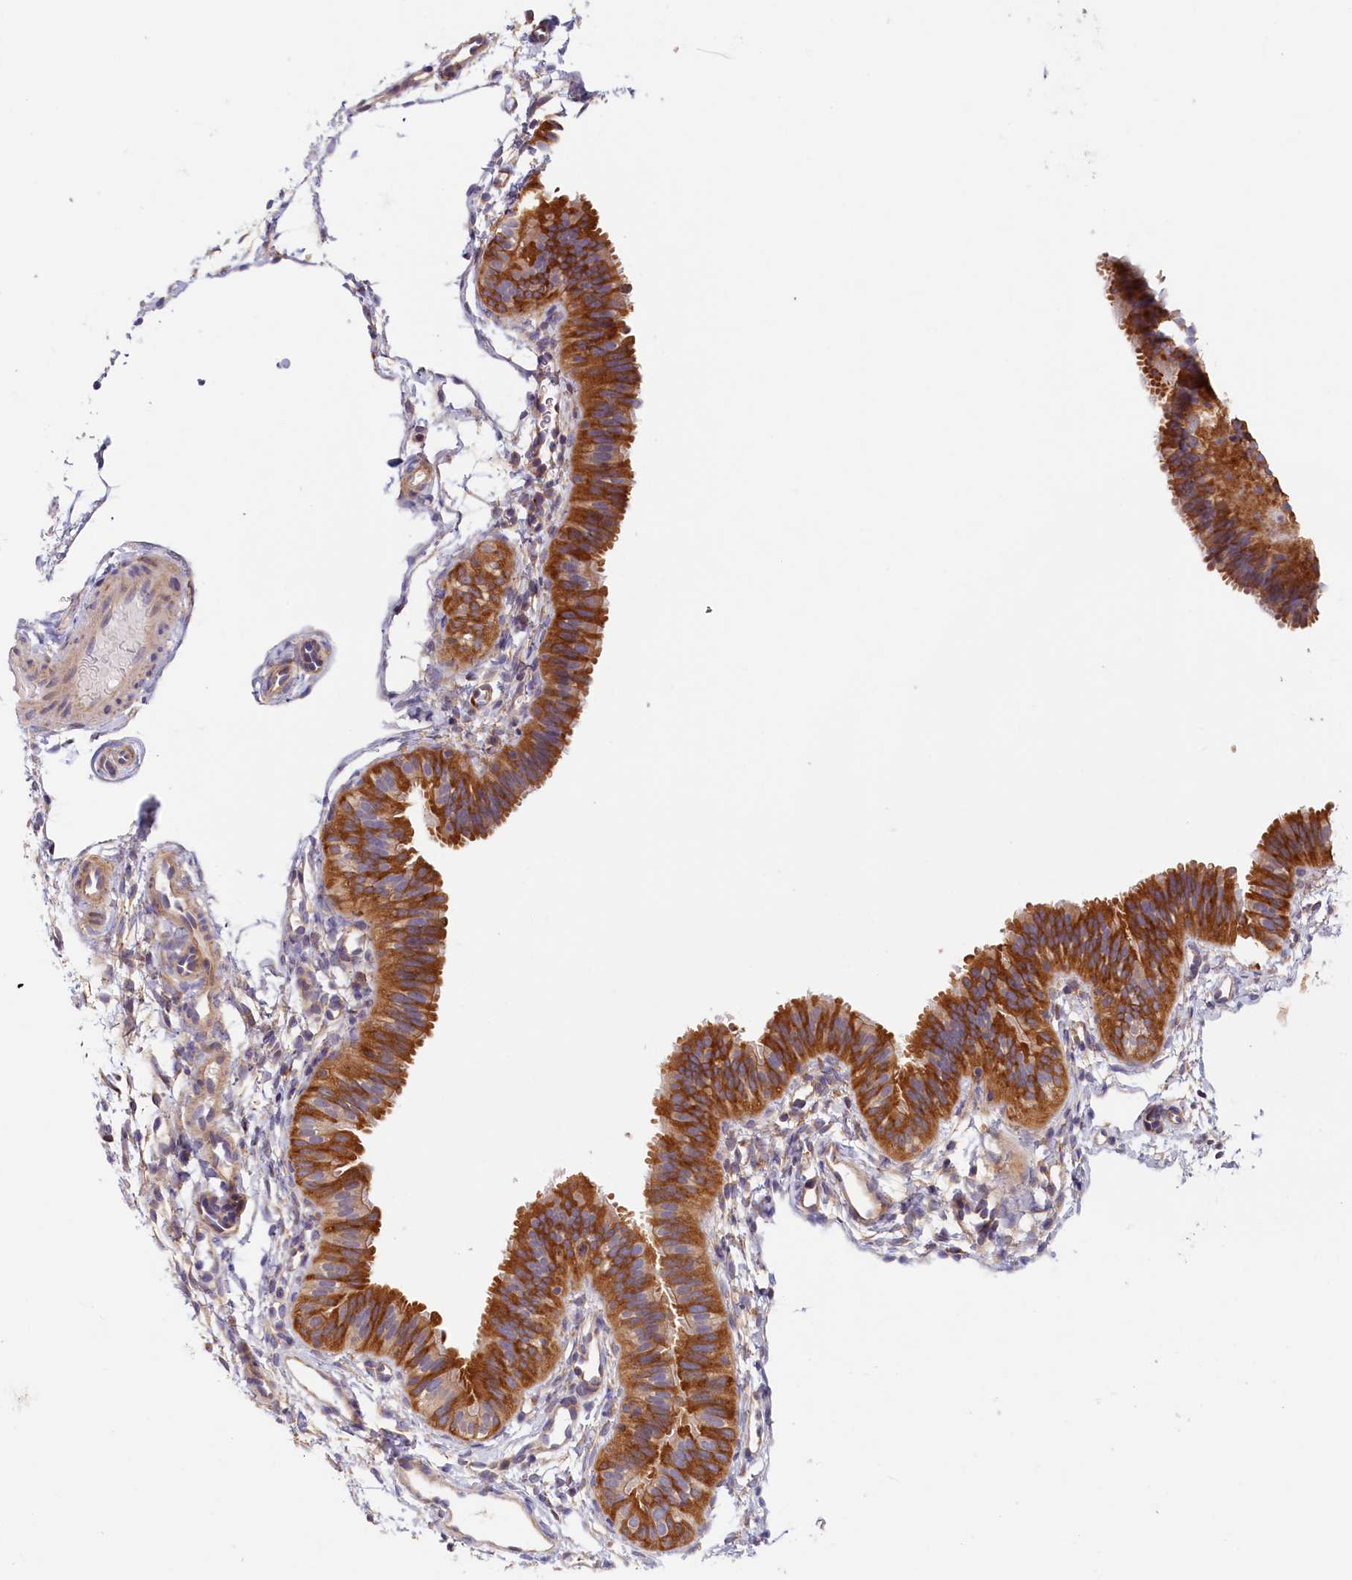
{"staining": {"intensity": "strong", "quantity": ">75%", "location": "cytoplasmic/membranous"}, "tissue": "fallopian tube", "cell_type": "Glandular cells", "image_type": "normal", "snomed": [{"axis": "morphology", "description": "Normal tissue, NOS"}, {"axis": "topography", "description": "Fallopian tube"}], "caption": "Immunohistochemistry (IHC) of normal fallopian tube demonstrates high levels of strong cytoplasmic/membranous expression in approximately >75% of glandular cells. (DAB (3,3'-diaminobenzidine) = brown stain, brightfield microscopy at high magnification).", "gene": "CEP44", "patient": {"sex": "female", "age": 35}}